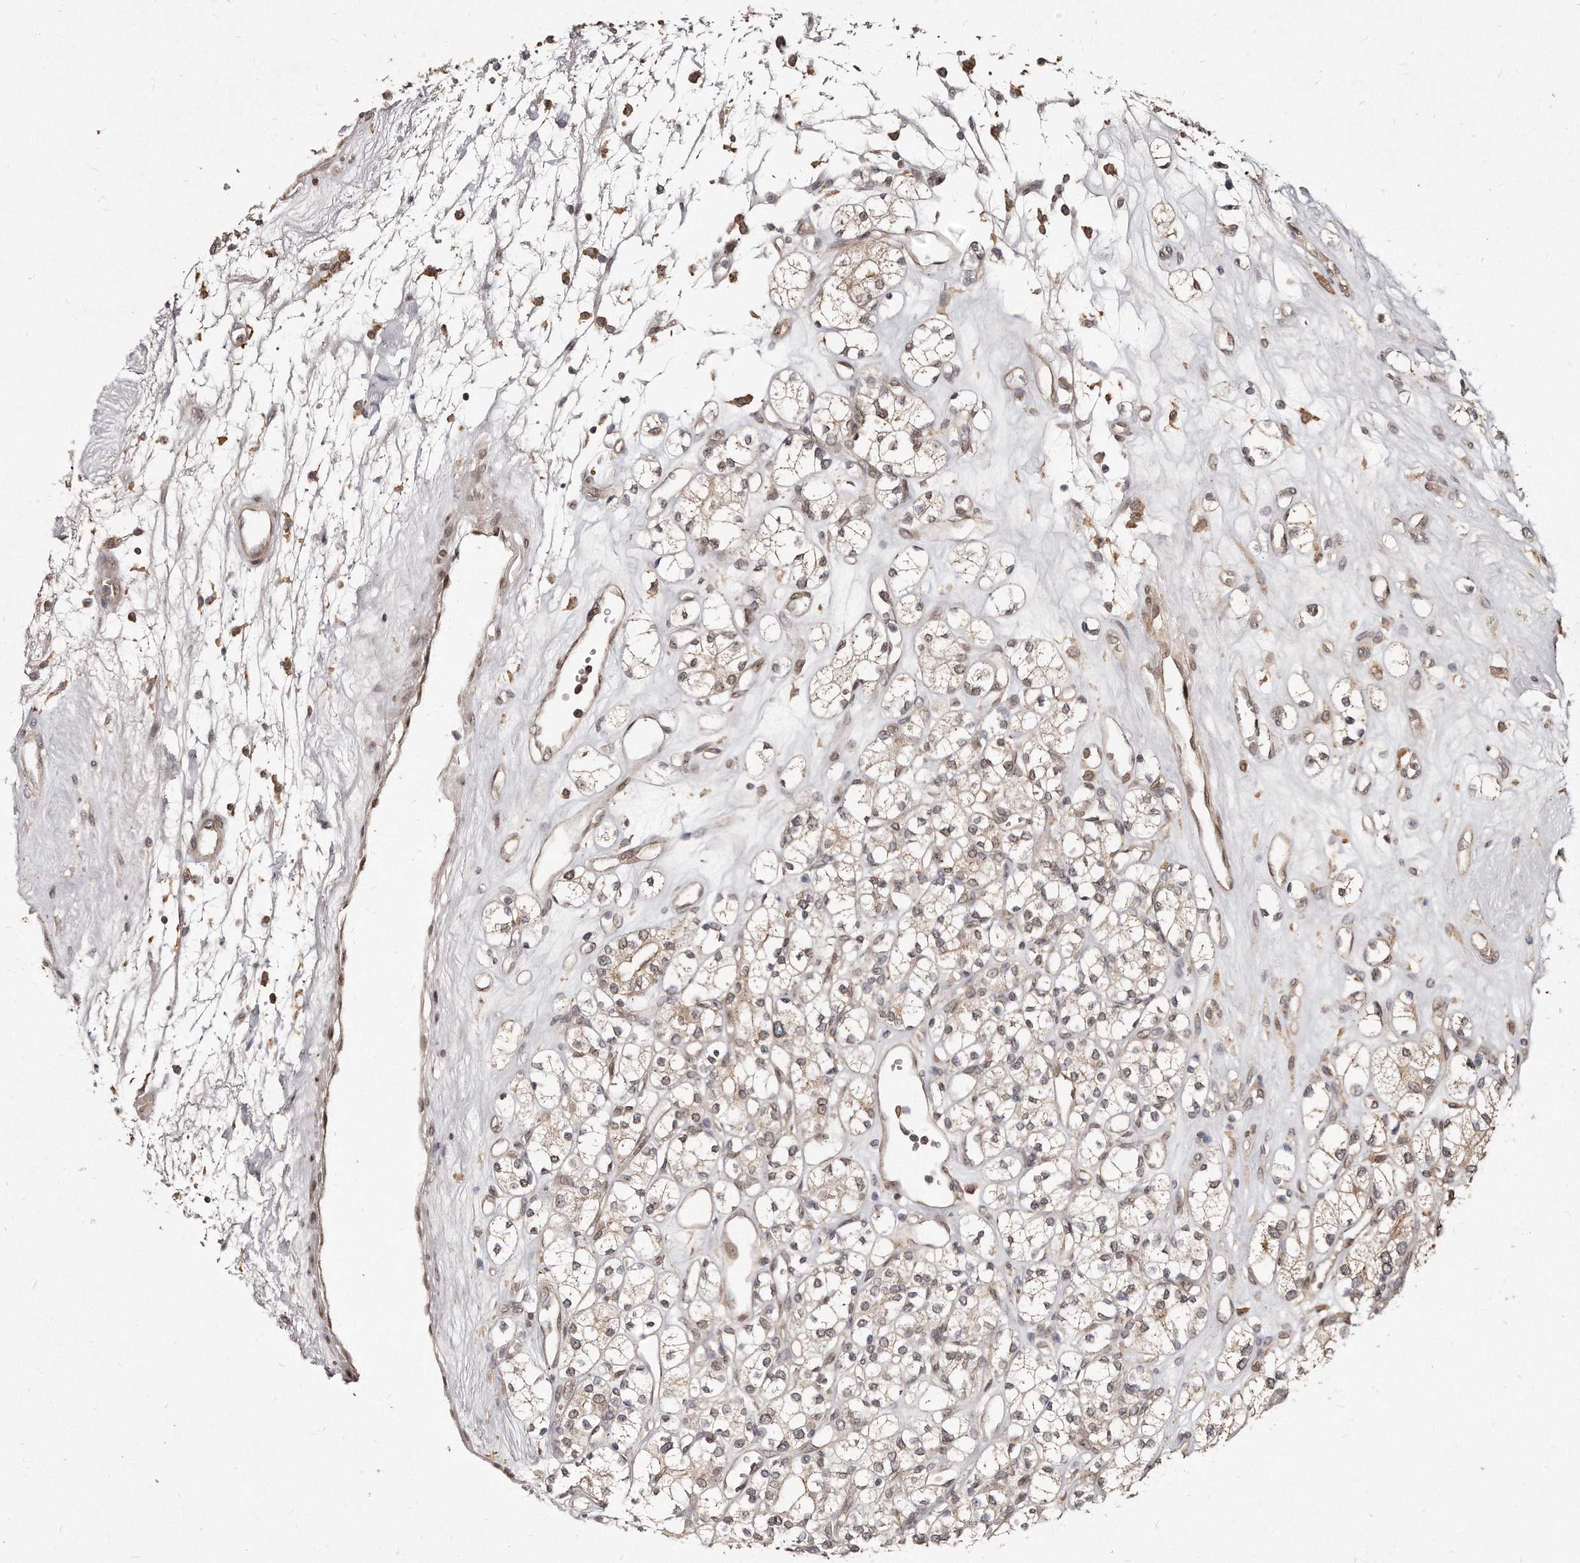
{"staining": {"intensity": "weak", "quantity": ">75%", "location": "cytoplasmic/membranous"}, "tissue": "renal cancer", "cell_type": "Tumor cells", "image_type": "cancer", "snomed": [{"axis": "morphology", "description": "Adenocarcinoma, NOS"}, {"axis": "topography", "description": "Kidney"}], "caption": "This is a histology image of immunohistochemistry (IHC) staining of adenocarcinoma (renal), which shows weak positivity in the cytoplasmic/membranous of tumor cells.", "gene": "HASPIN", "patient": {"sex": "male", "age": 77}}